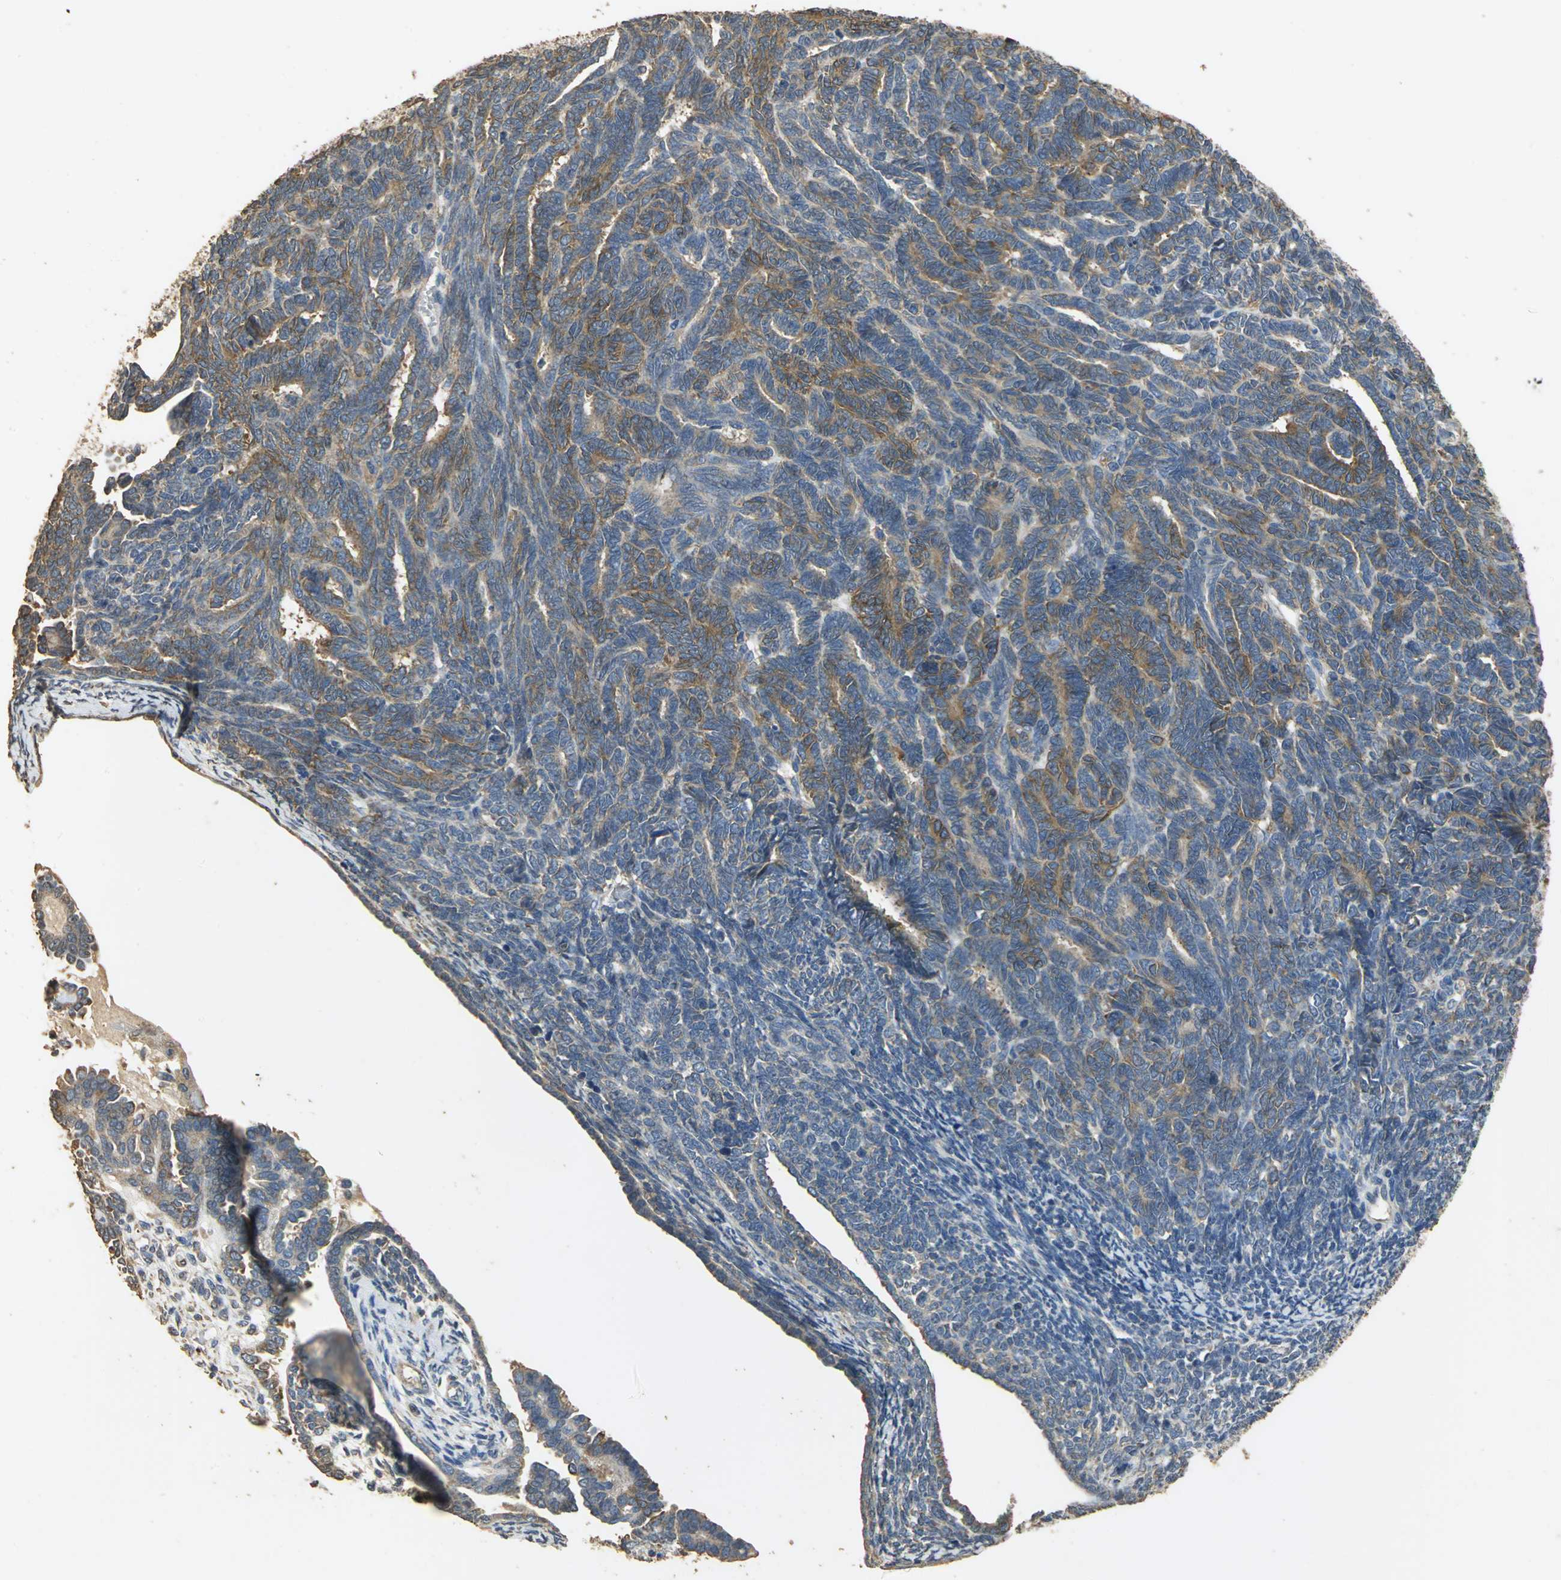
{"staining": {"intensity": "strong", "quantity": ">75%", "location": "cytoplasmic/membranous"}, "tissue": "endometrial cancer", "cell_type": "Tumor cells", "image_type": "cancer", "snomed": [{"axis": "morphology", "description": "Neoplasm, malignant, NOS"}, {"axis": "topography", "description": "Endometrium"}], "caption": "This photomicrograph demonstrates neoplasm (malignant) (endometrial) stained with immunohistochemistry to label a protein in brown. The cytoplasmic/membranous of tumor cells show strong positivity for the protein. Nuclei are counter-stained blue.", "gene": "ACSL4", "patient": {"sex": "female", "age": 74}}